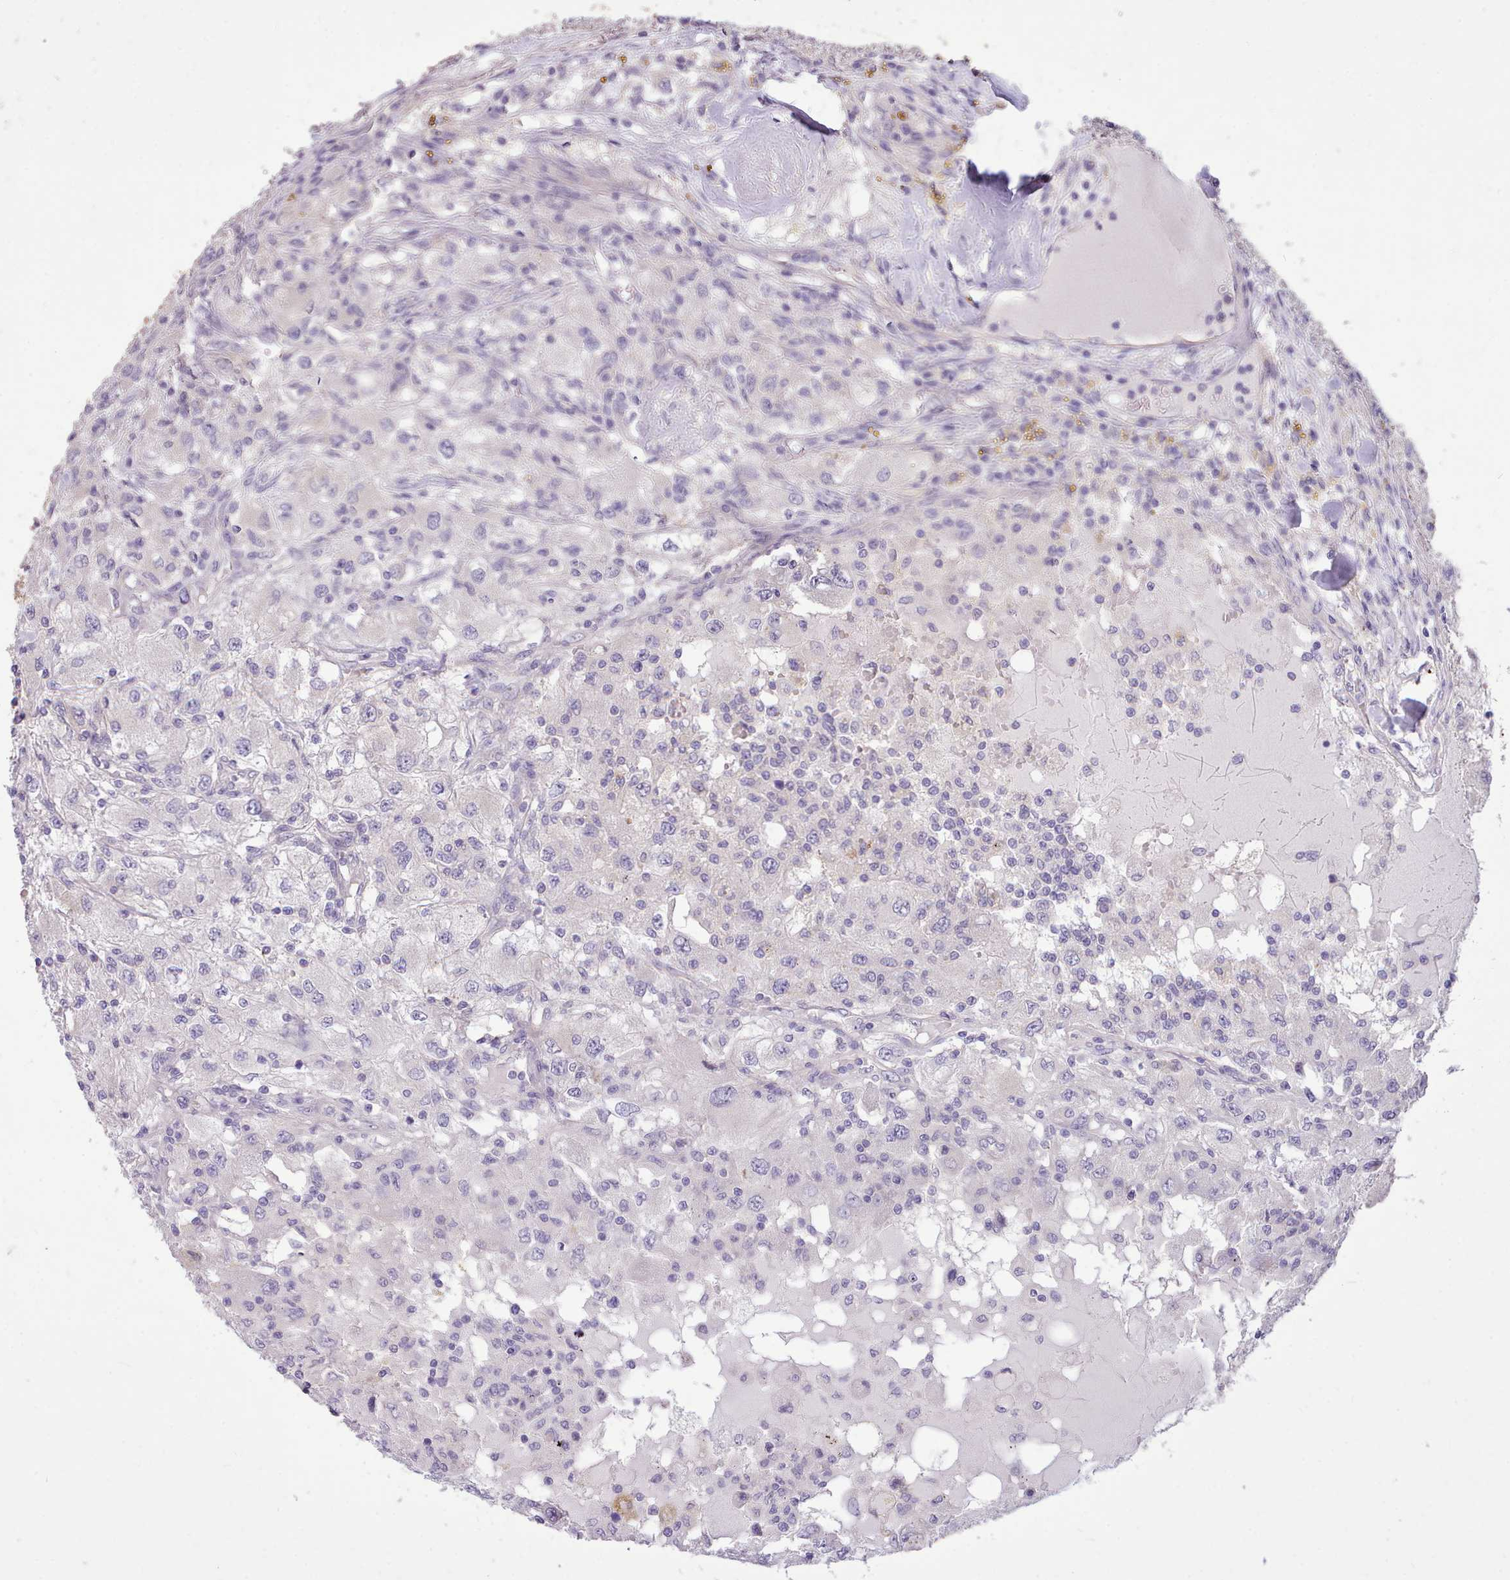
{"staining": {"intensity": "negative", "quantity": "none", "location": "none"}, "tissue": "renal cancer", "cell_type": "Tumor cells", "image_type": "cancer", "snomed": [{"axis": "morphology", "description": "Adenocarcinoma, NOS"}, {"axis": "topography", "description": "Kidney"}], "caption": "Immunohistochemistry of renal adenocarcinoma demonstrates no staining in tumor cells.", "gene": "ZNF607", "patient": {"sex": "female", "age": 67}}